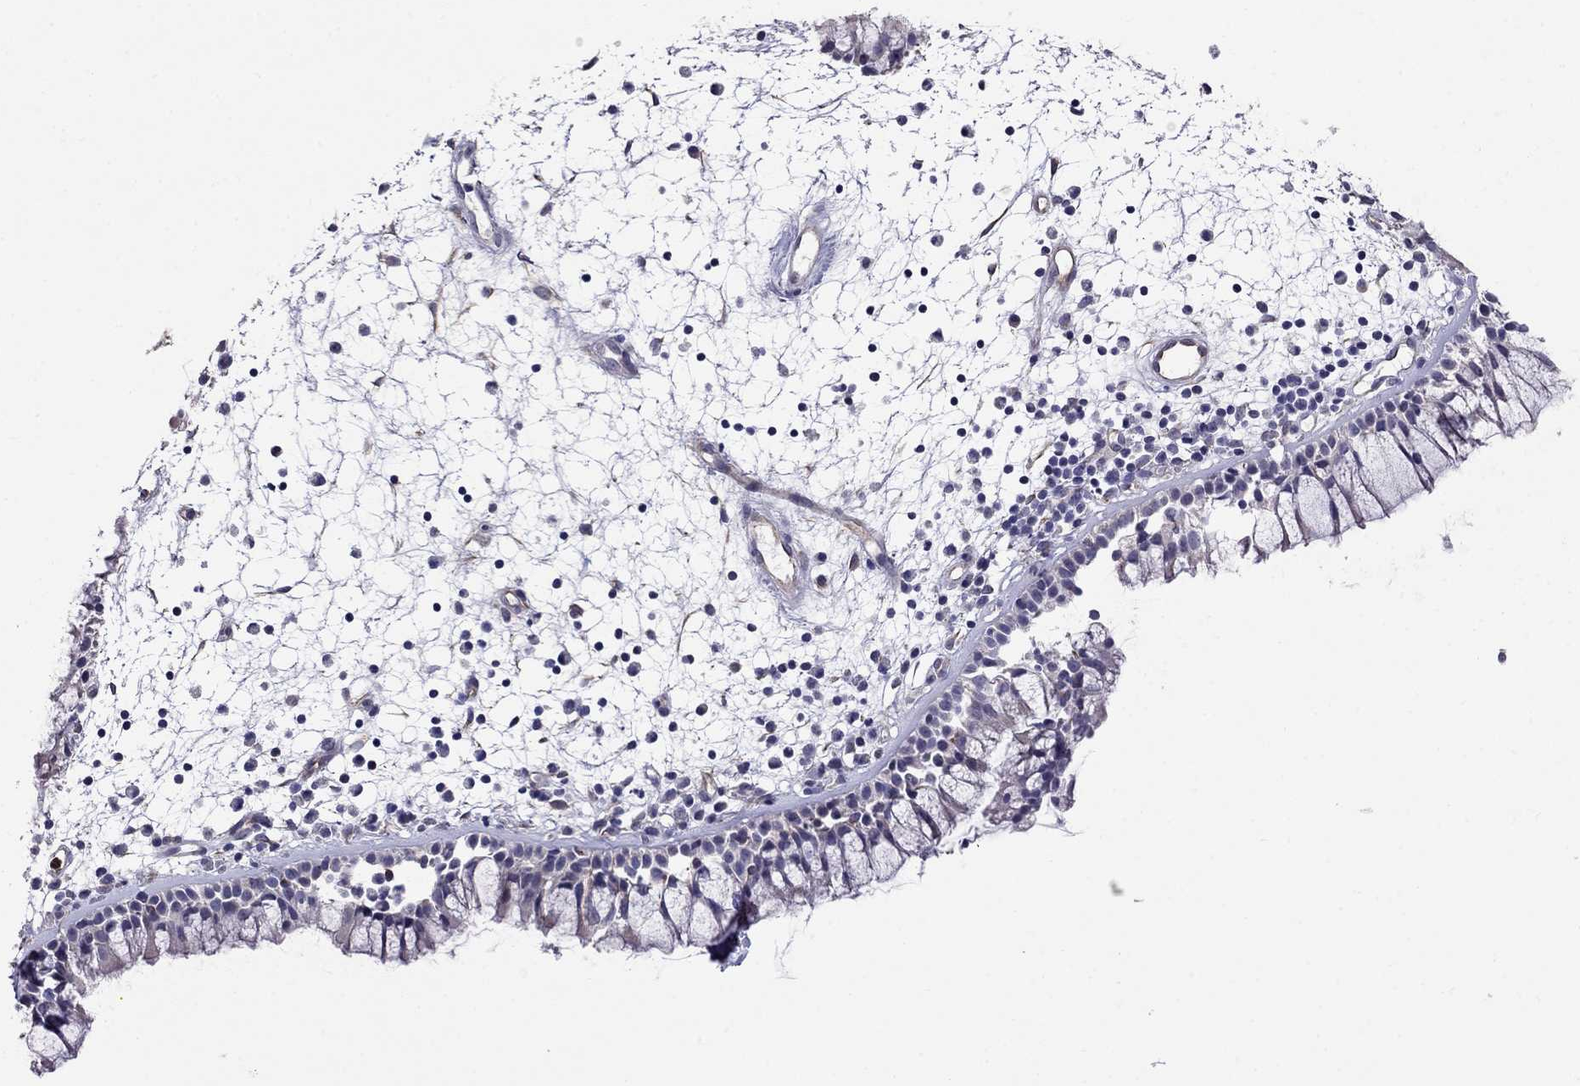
{"staining": {"intensity": "negative", "quantity": "none", "location": "none"}, "tissue": "nasopharynx", "cell_type": "Respiratory epithelial cells", "image_type": "normal", "snomed": [{"axis": "morphology", "description": "Normal tissue, NOS"}, {"axis": "morphology", "description": "Polyp, NOS"}, {"axis": "topography", "description": "Nasopharynx"}], "caption": "The IHC photomicrograph has no significant staining in respiratory epithelial cells of nasopharynx.", "gene": "SPINT4", "patient": {"sex": "female", "age": 56}}